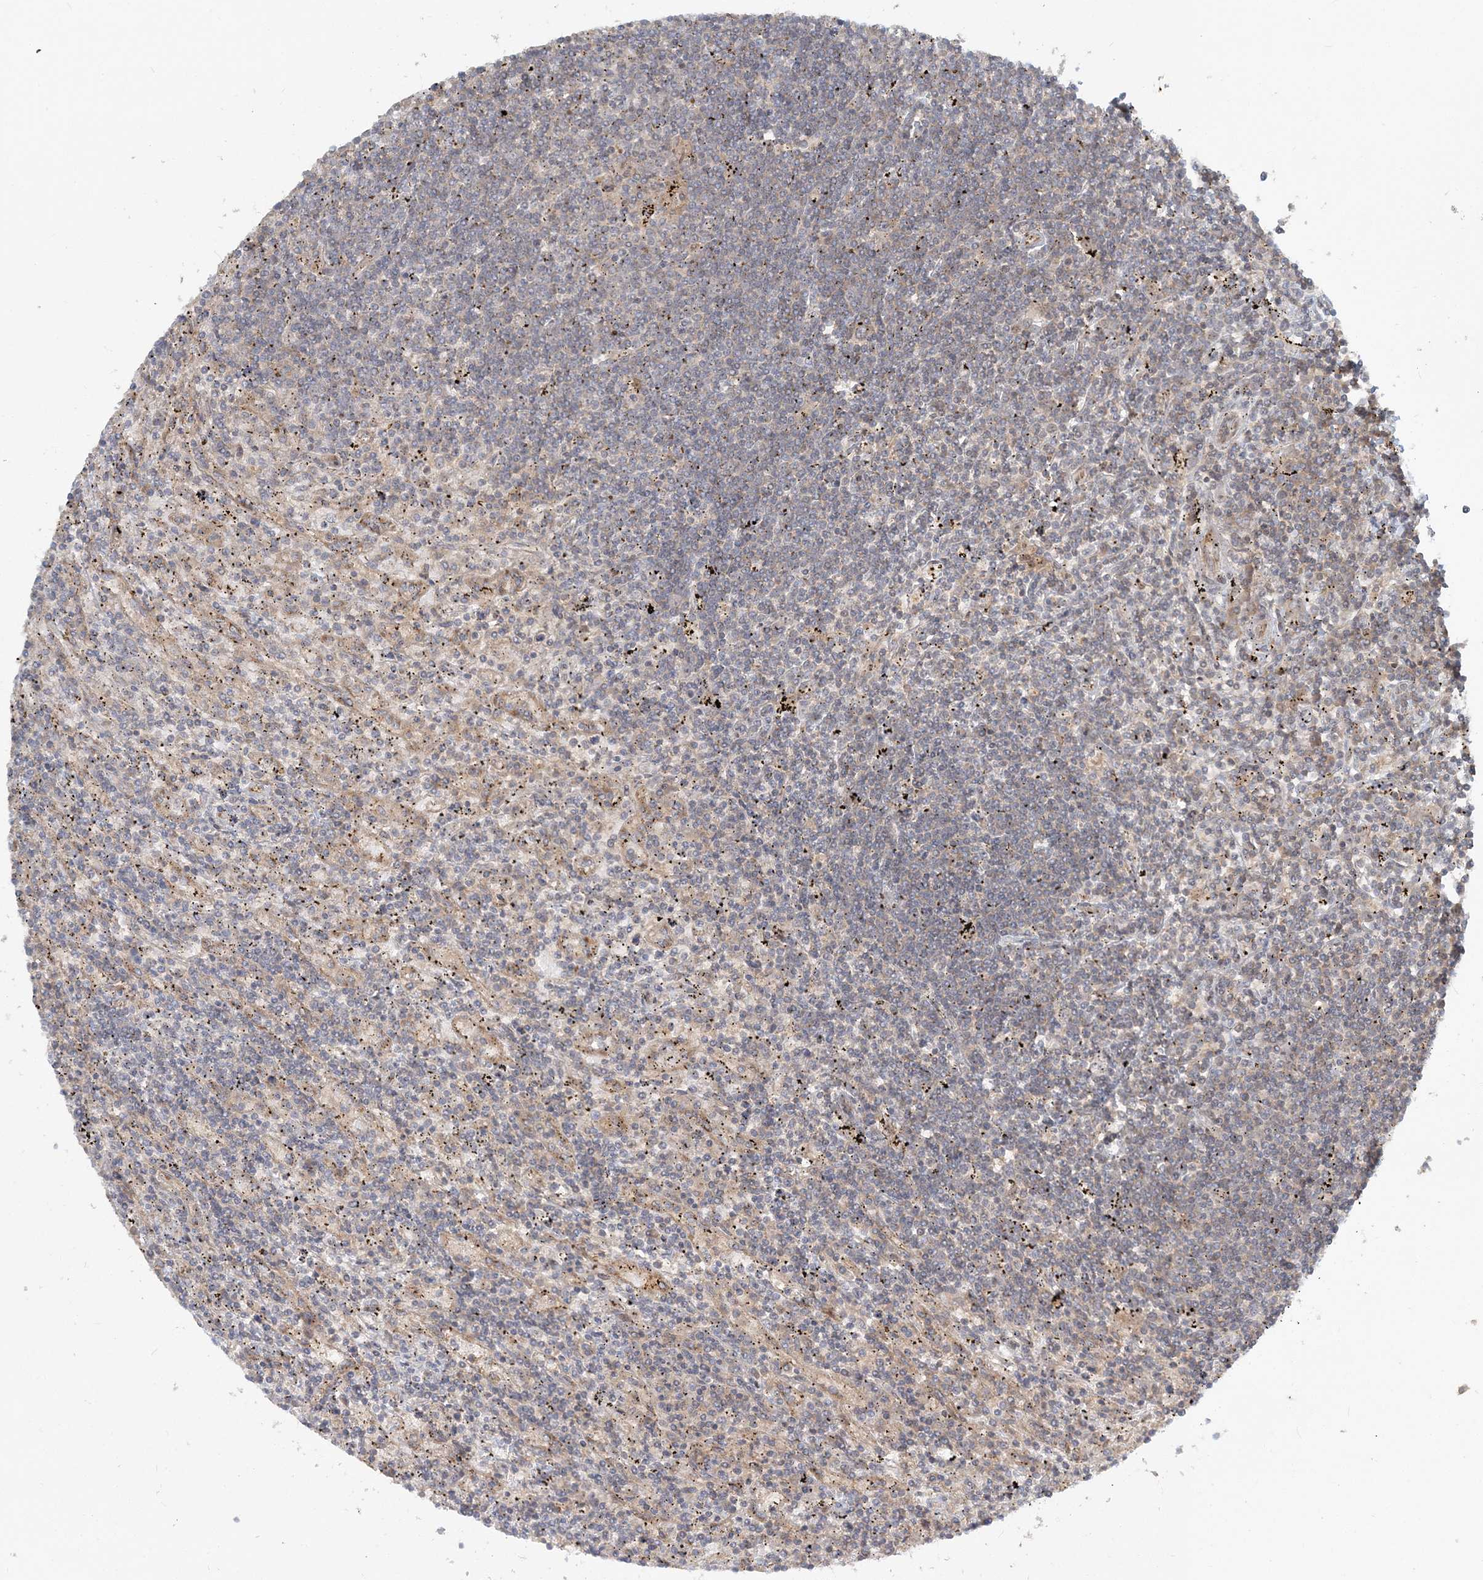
{"staining": {"intensity": "negative", "quantity": "none", "location": "none"}, "tissue": "lymphoma", "cell_type": "Tumor cells", "image_type": "cancer", "snomed": [{"axis": "morphology", "description": "Malignant lymphoma, non-Hodgkin's type, Low grade"}, {"axis": "topography", "description": "Spleen"}], "caption": "Immunohistochemistry histopathology image of neoplastic tissue: human low-grade malignant lymphoma, non-Hodgkin's type stained with DAB (3,3'-diaminobenzidine) shows no significant protein expression in tumor cells.", "gene": "AP1AR", "patient": {"sex": "male", "age": 76}}